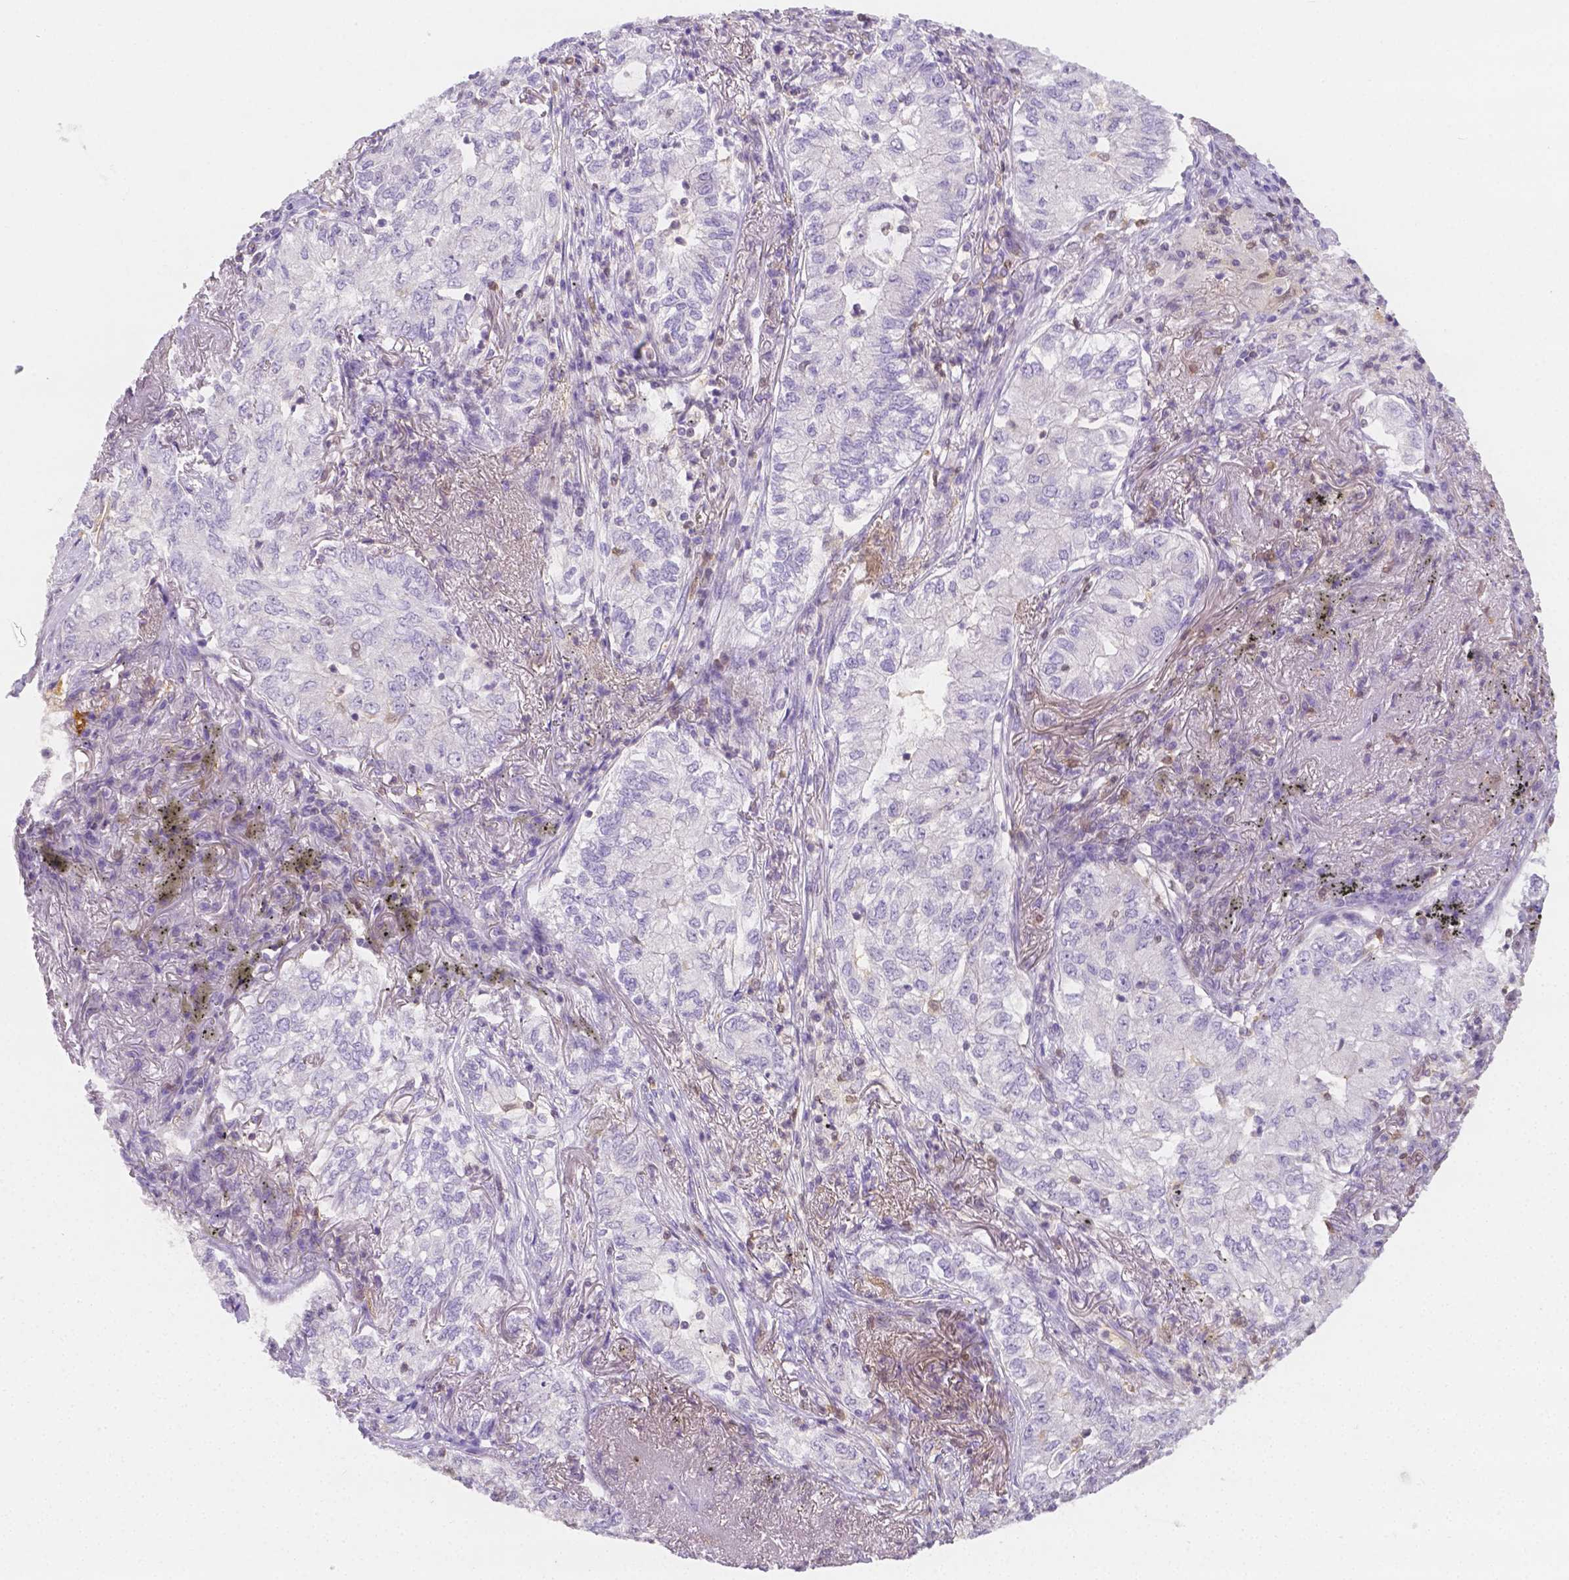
{"staining": {"intensity": "negative", "quantity": "none", "location": "none"}, "tissue": "lung cancer", "cell_type": "Tumor cells", "image_type": "cancer", "snomed": [{"axis": "morphology", "description": "Adenocarcinoma, NOS"}, {"axis": "topography", "description": "Lung"}], "caption": "High magnification brightfield microscopy of lung adenocarcinoma stained with DAB (brown) and counterstained with hematoxylin (blue): tumor cells show no significant positivity.", "gene": "SGTB", "patient": {"sex": "female", "age": 73}}